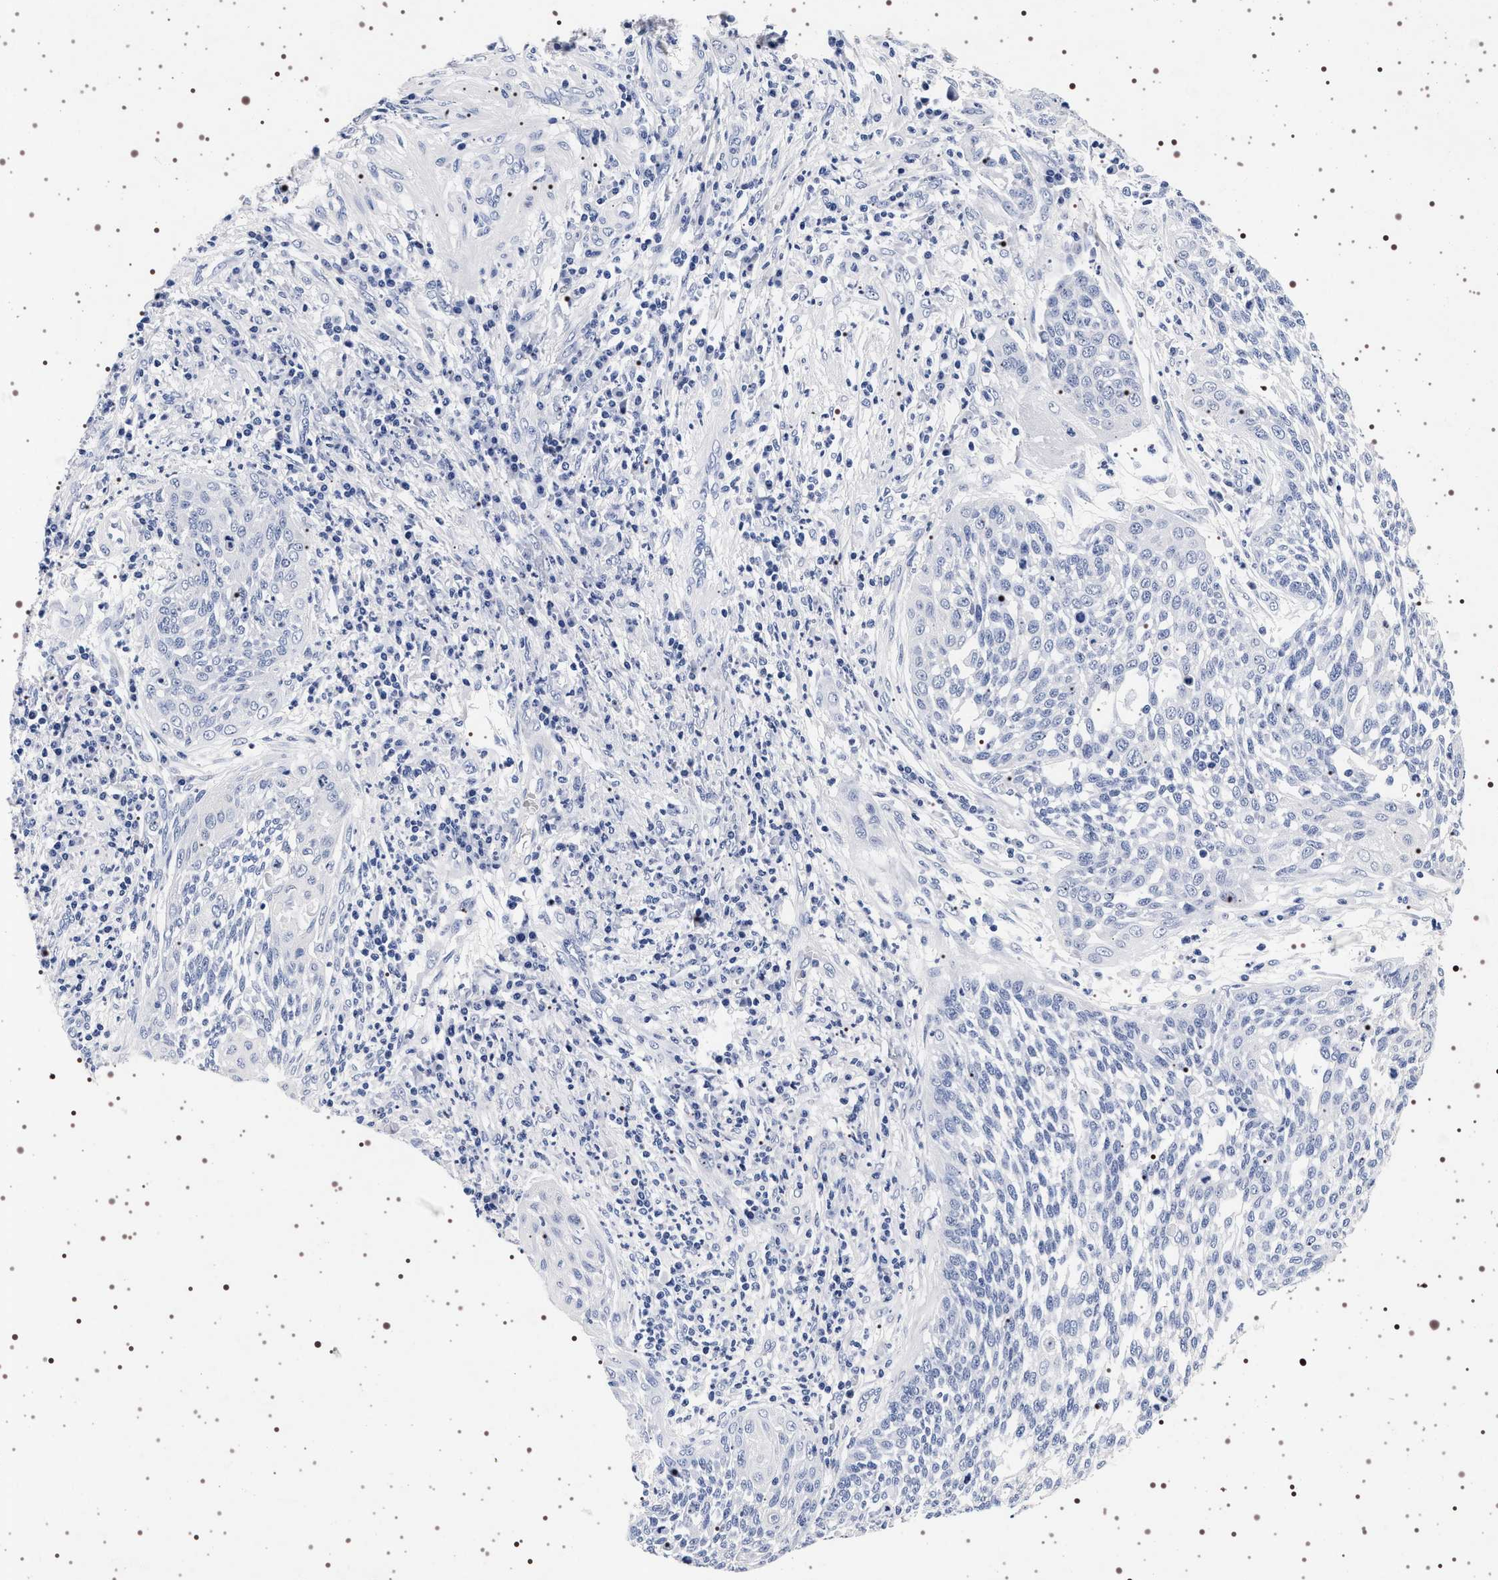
{"staining": {"intensity": "negative", "quantity": "none", "location": "none"}, "tissue": "cervical cancer", "cell_type": "Tumor cells", "image_type": "cancer", "snomed": [{"axis": "morphology", "description": "Squamous cell carcinoma, NOS"}, {"axis": "topography", "description": "Cervix"}], "caption": "DAB (3,3'-diaminobenzidine) immunohistochemical staining of human squamous cell carcinoma (cervical) shows no significant staining in tumor cells. (DAB (3,3'-diaminobenzidine) immunohistochemistry (IHC) visualized using brightfield microscopy, high magnification).", "gene": "SYN1", "patient": {"sex": "female", "age": 34}}